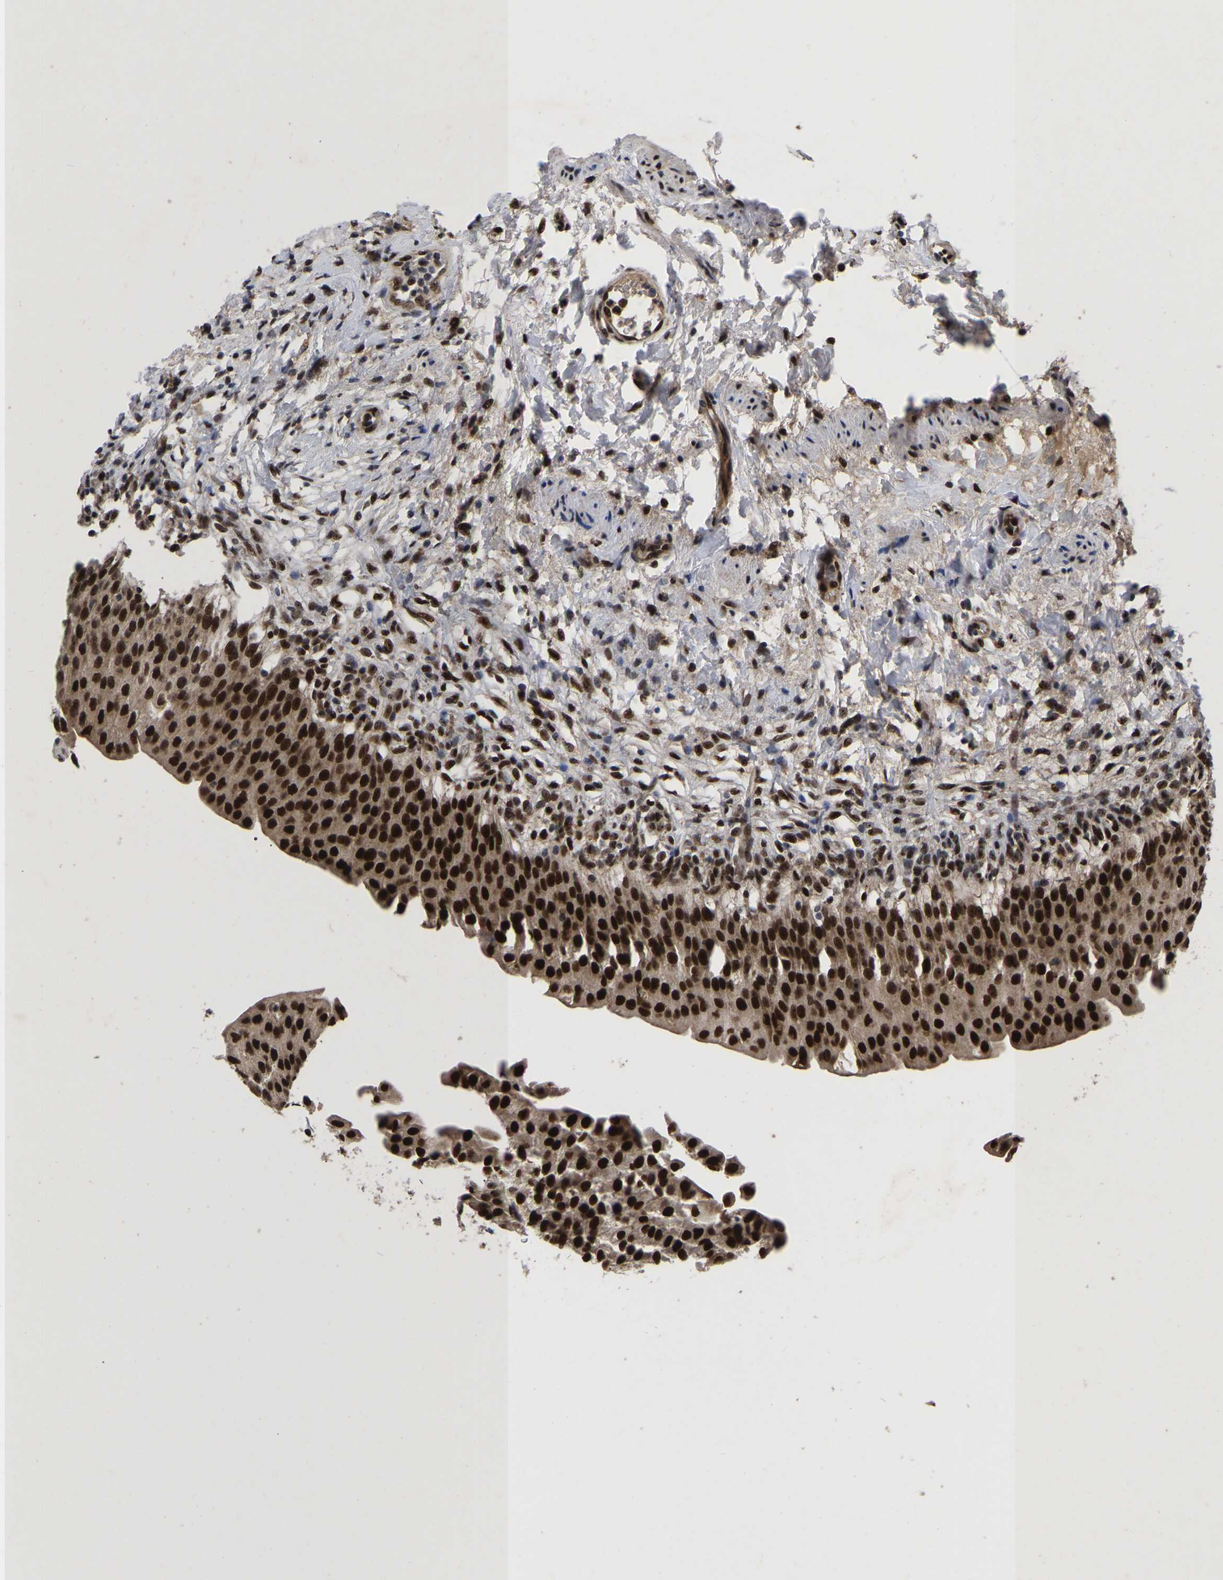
{"staining": {"intensity": "strong", "quantity": ">75%", "location": "cytoplasmic/membranous,nuclear"}, "tissue": "urinary bladder", "cell_type": "Urothelial cells", "image_type": "normal", "snomed": [{"axis": "morphology", "description": "Normal tissue, NOS"}, {"axis": "topography", "description": "Urinary bladder"}], "caption": "Immunohistochemistry (IHC) (DAB (3,3'-diaminobenzidine)) staining of normal urinary bladder demonstrates strong cytoplasmic/membranous,nuclear protein expression in about >75% of urothelial cells.", "gene": "JUNB", "patient": {"sex": "female", "age": 60}}